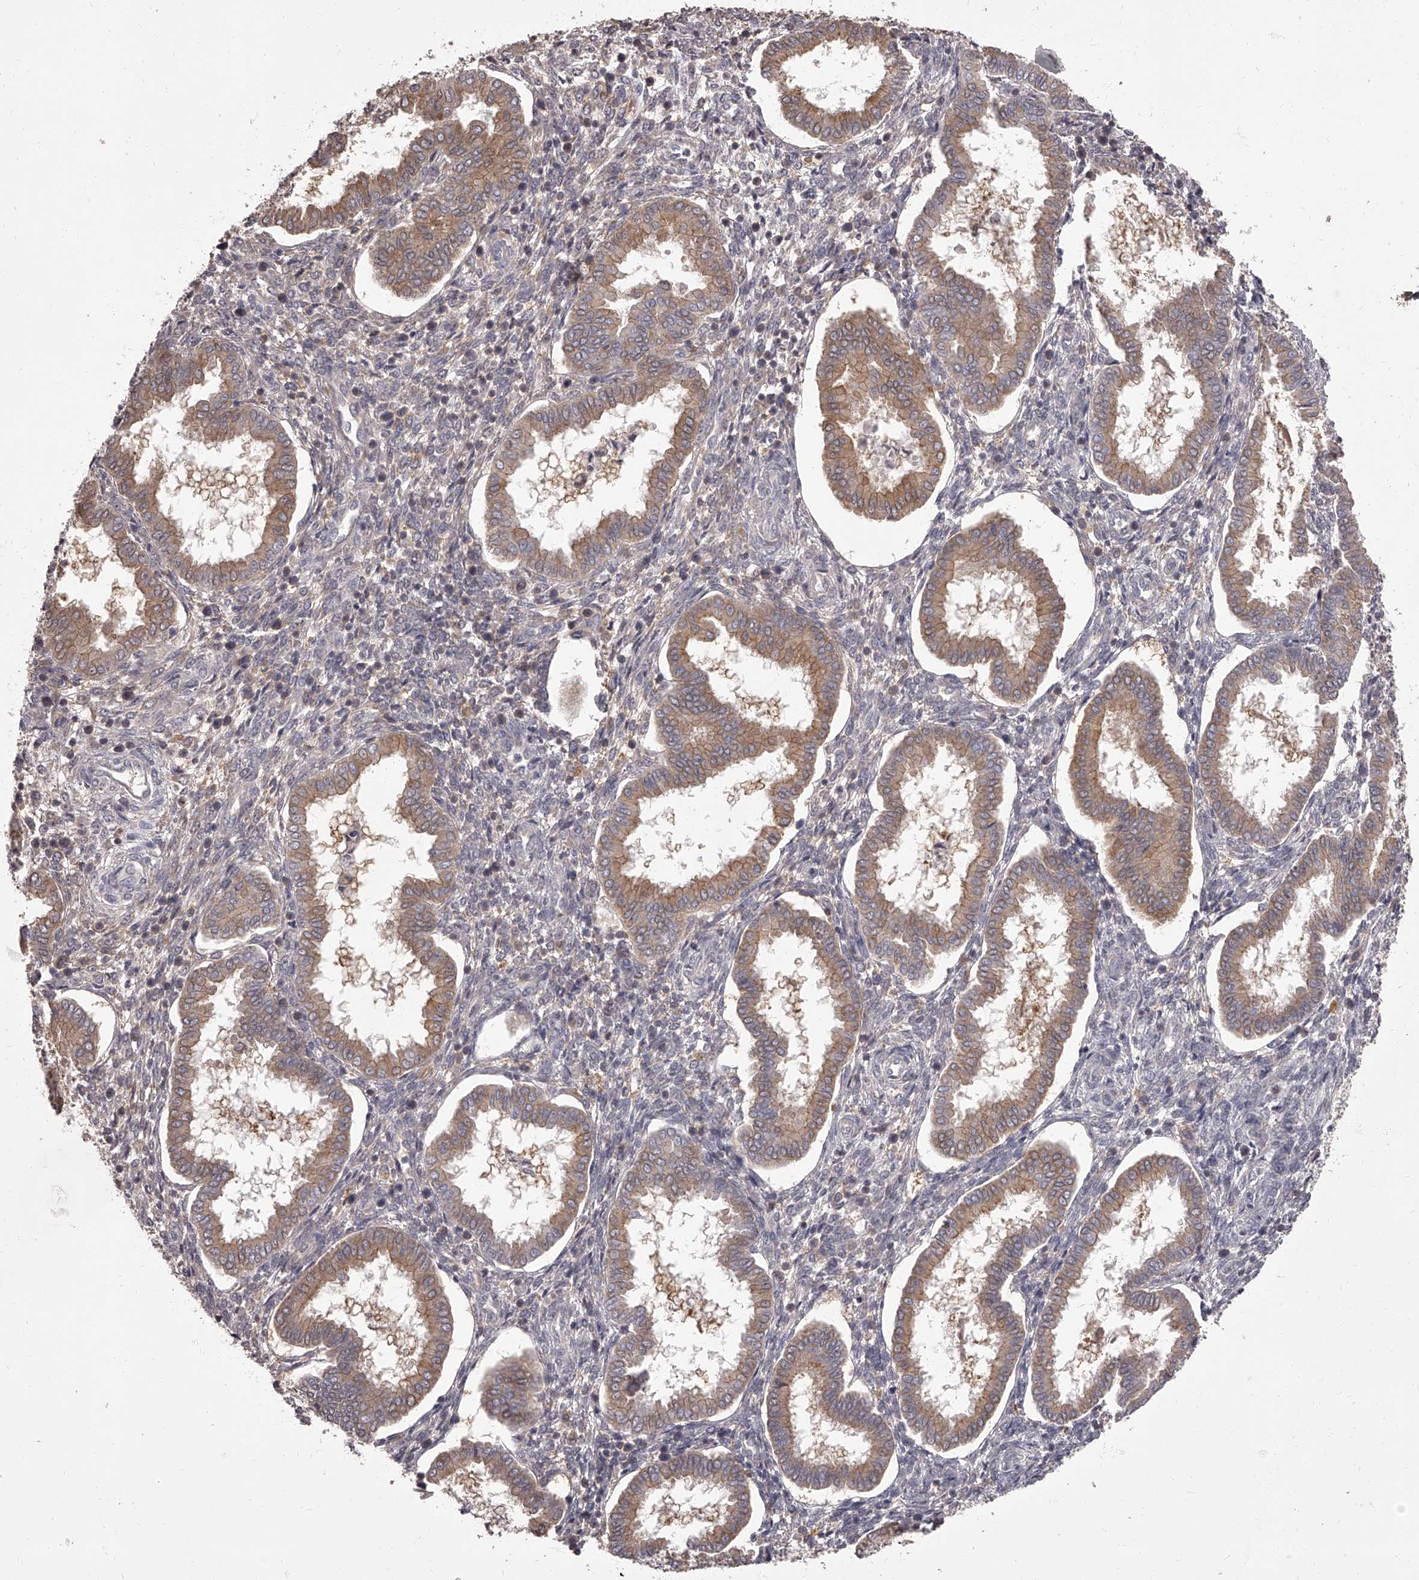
{"staining": {"intensity": "negative", "quantity": "none", "location": "none"}, "tissue": "endometrium", "cell_type": "Cells in endometrial stroma", "image_type": "normal", "snomed": [{"axis": "morphology", "description": "Normal tissue, NOS"}, {"axis": "topography", "description": "Endometrium"}], "caption": "IHC of benign human endometrium reveals no positivity in cells in endometrial stroma.", "gene": "APEH", "patient": {"sex": "female", "age": 24}}